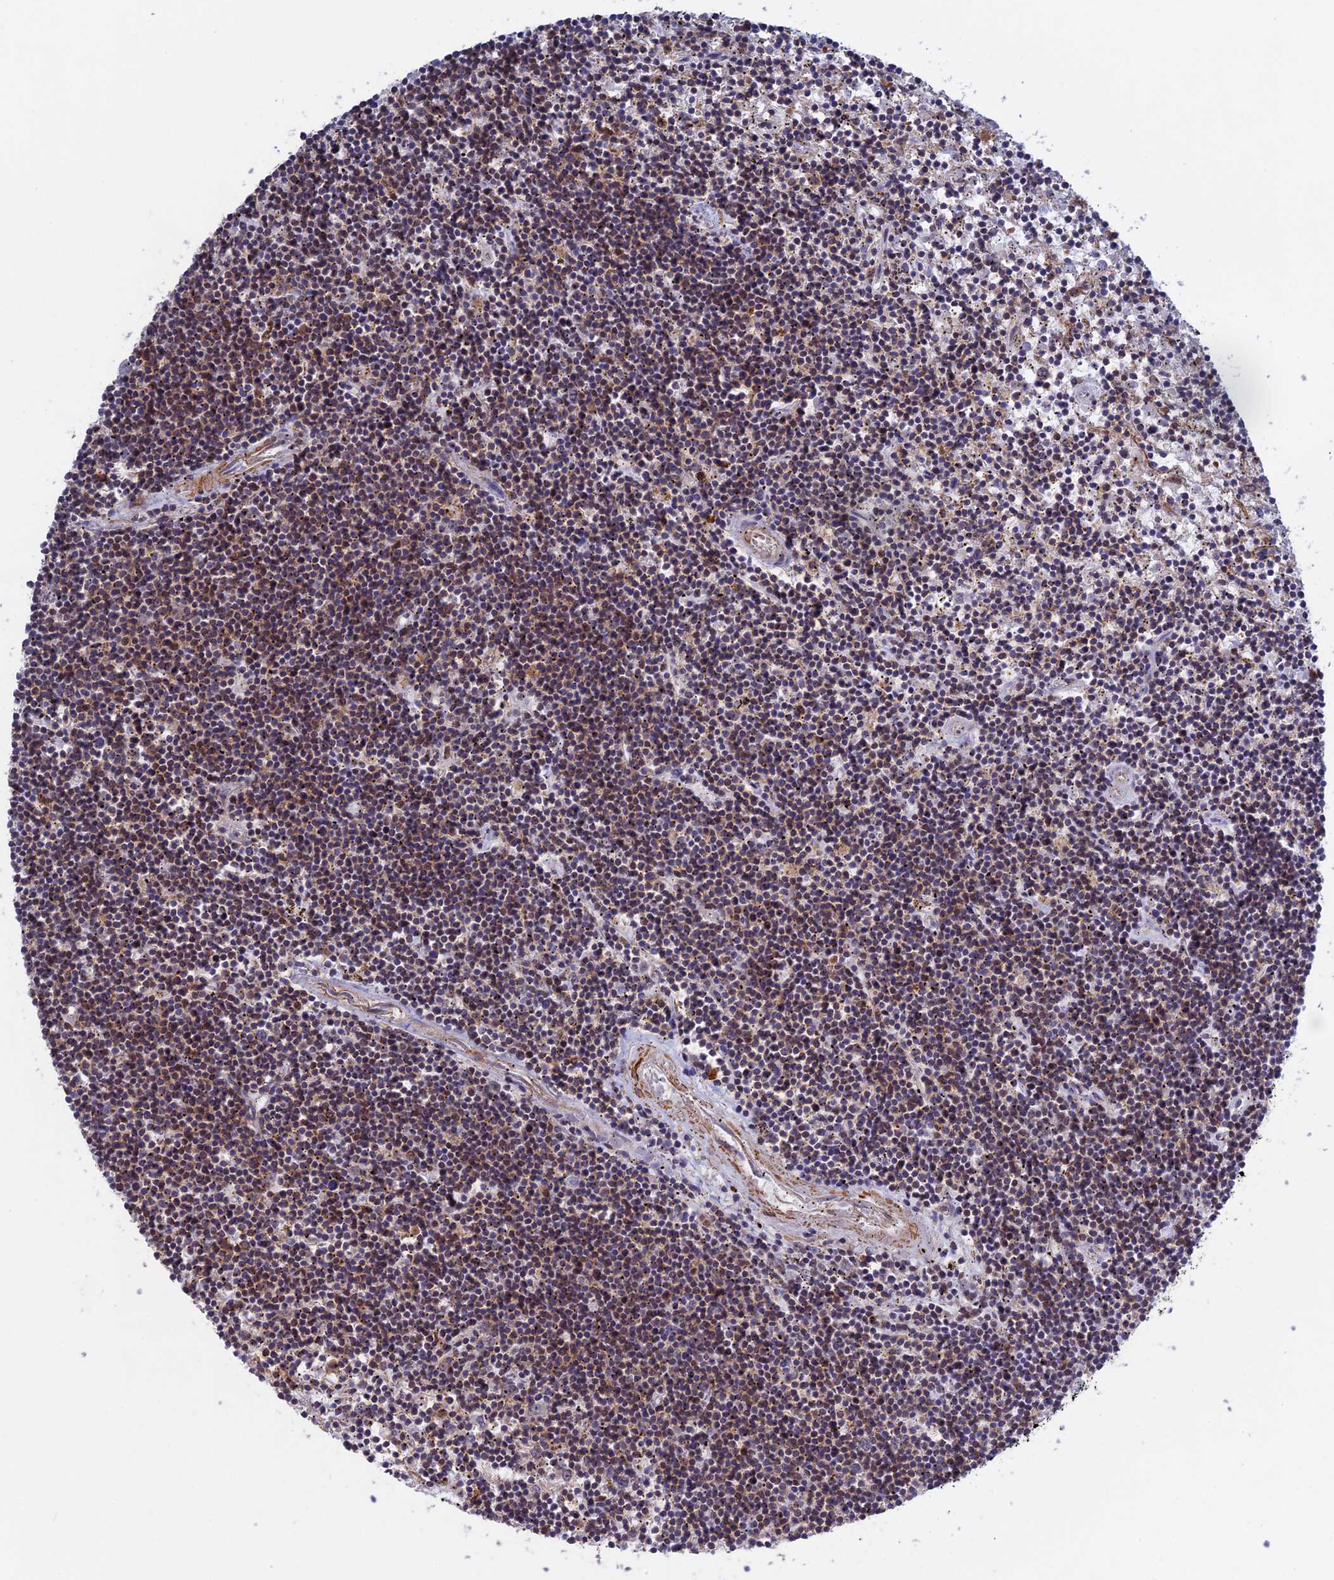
{"staining": {"intensity": "moderate", "quantity": "25%-75%", "location": "cytoplasmic/membranous"}, "tissue": "lymphoma", "cell_type": "Tumor cells", "image_type": "cancer", "snomed": [{"axis": "morphology", "description": "Malignant lymphoma, non-Hodgkin's type, Low grade"}, {"axis": "topography", "description": "Spleen"}], "caption": "A photomicrograph showing moderate cytoplasmic/membranous positivity in about 25%-75% of tumor cells in lymphoma, as visualized by brown immunohistochemical staining.", "gene": "LYPD5", "patient": {"sex": "male", "age": 76}}